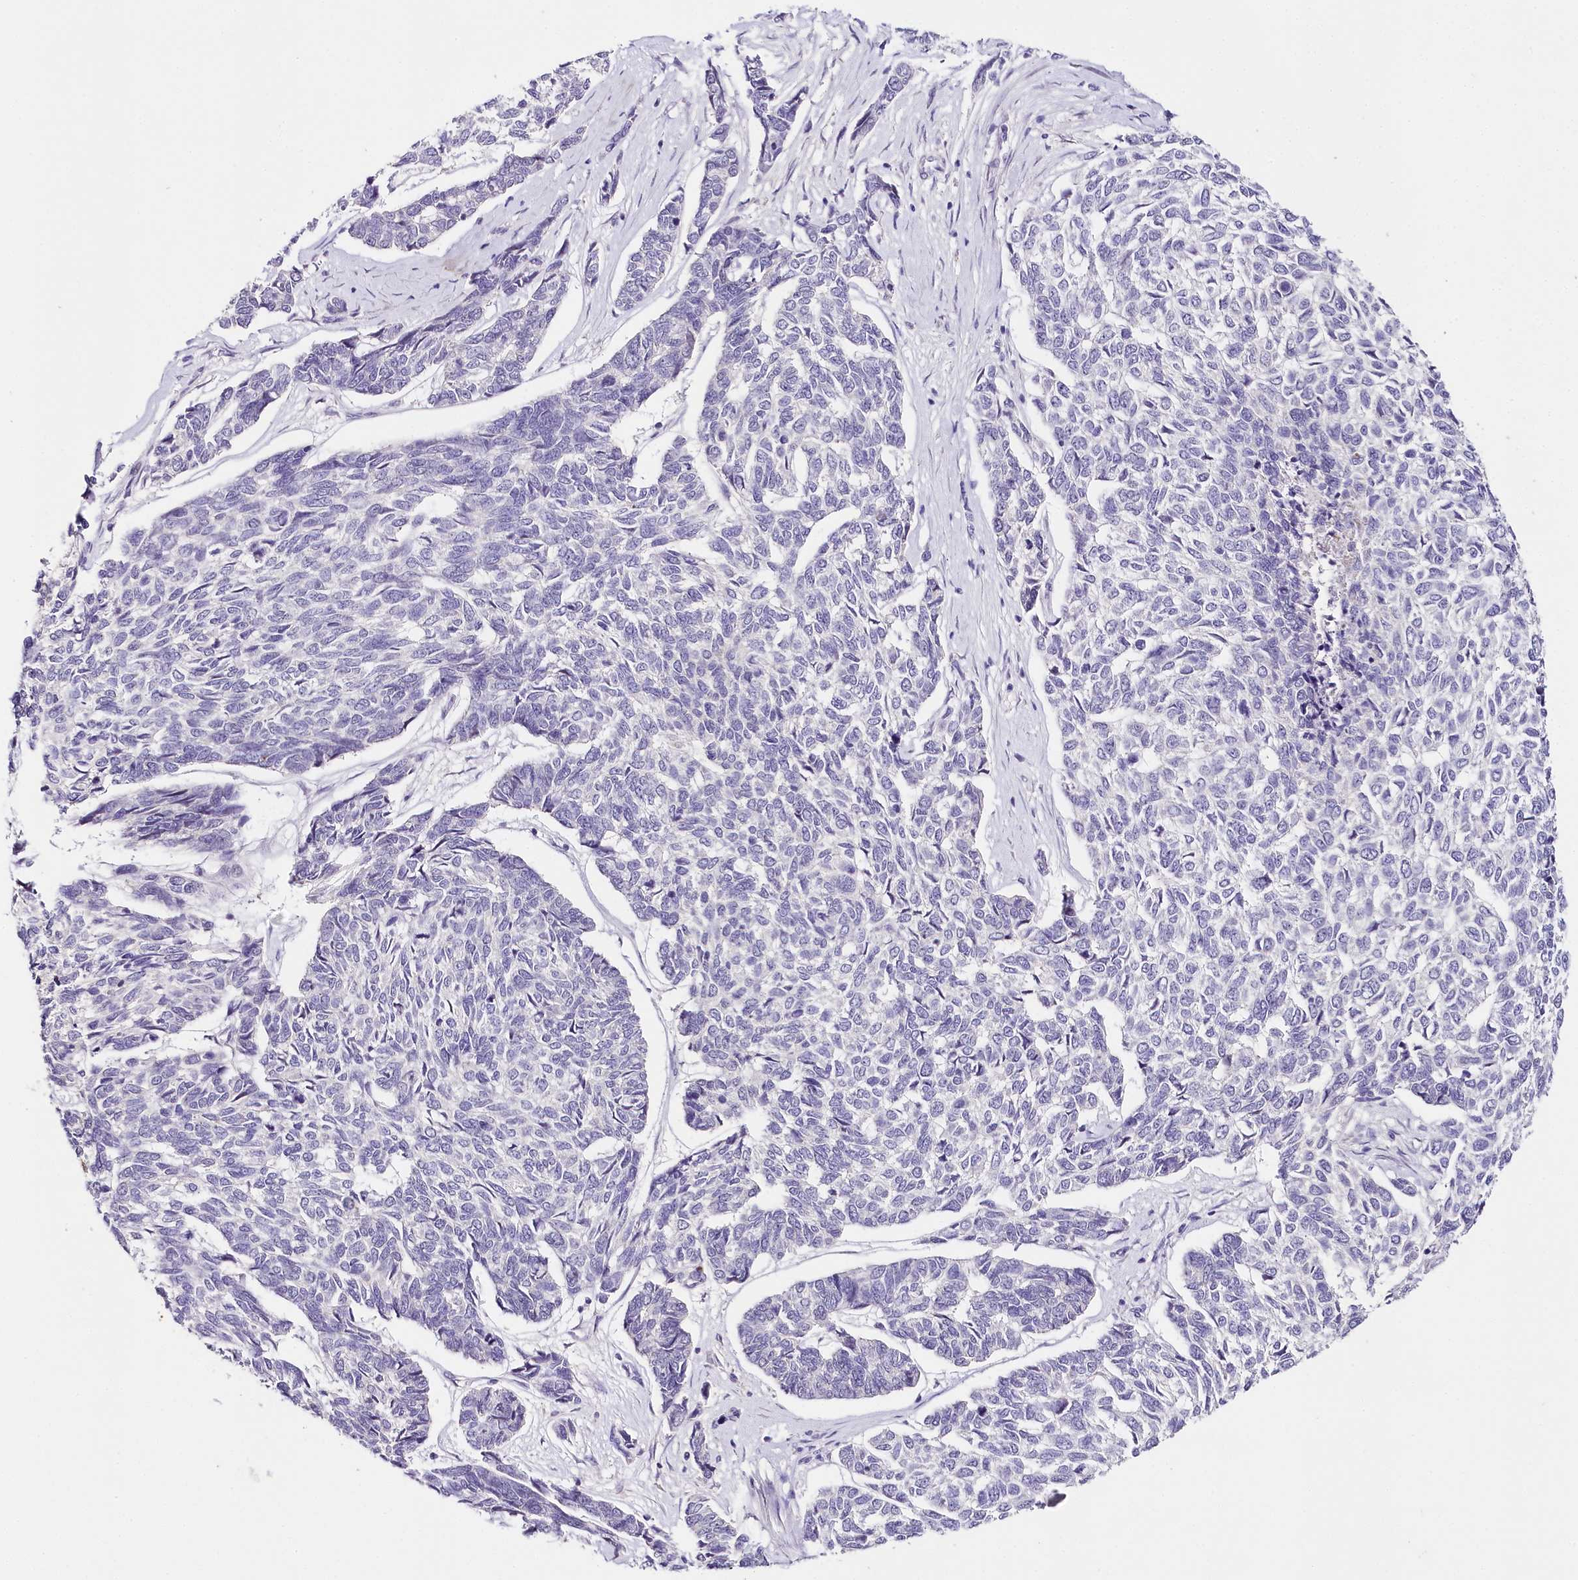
{"staining": {"intensity": "negative", "quantity": "none", "location": "none"}, "tissue": "skin cancer", "cell_type": "Tumor cells", "image_type": "cancer", "snomed": [{"axis": "morphology", "description": "Basal cell carcinoma"}, {"axis": "topography", "description": "Skin"}], "caption": "High magnification brightfield microscopy of skin cancer (basal cell carcinoma) stained with DAB (brown) and counterstained with hematoxylin (blue): tumor cells show no significant staining.", "gene": "TP53", "patient": {"sex": "female", "age": 65}}